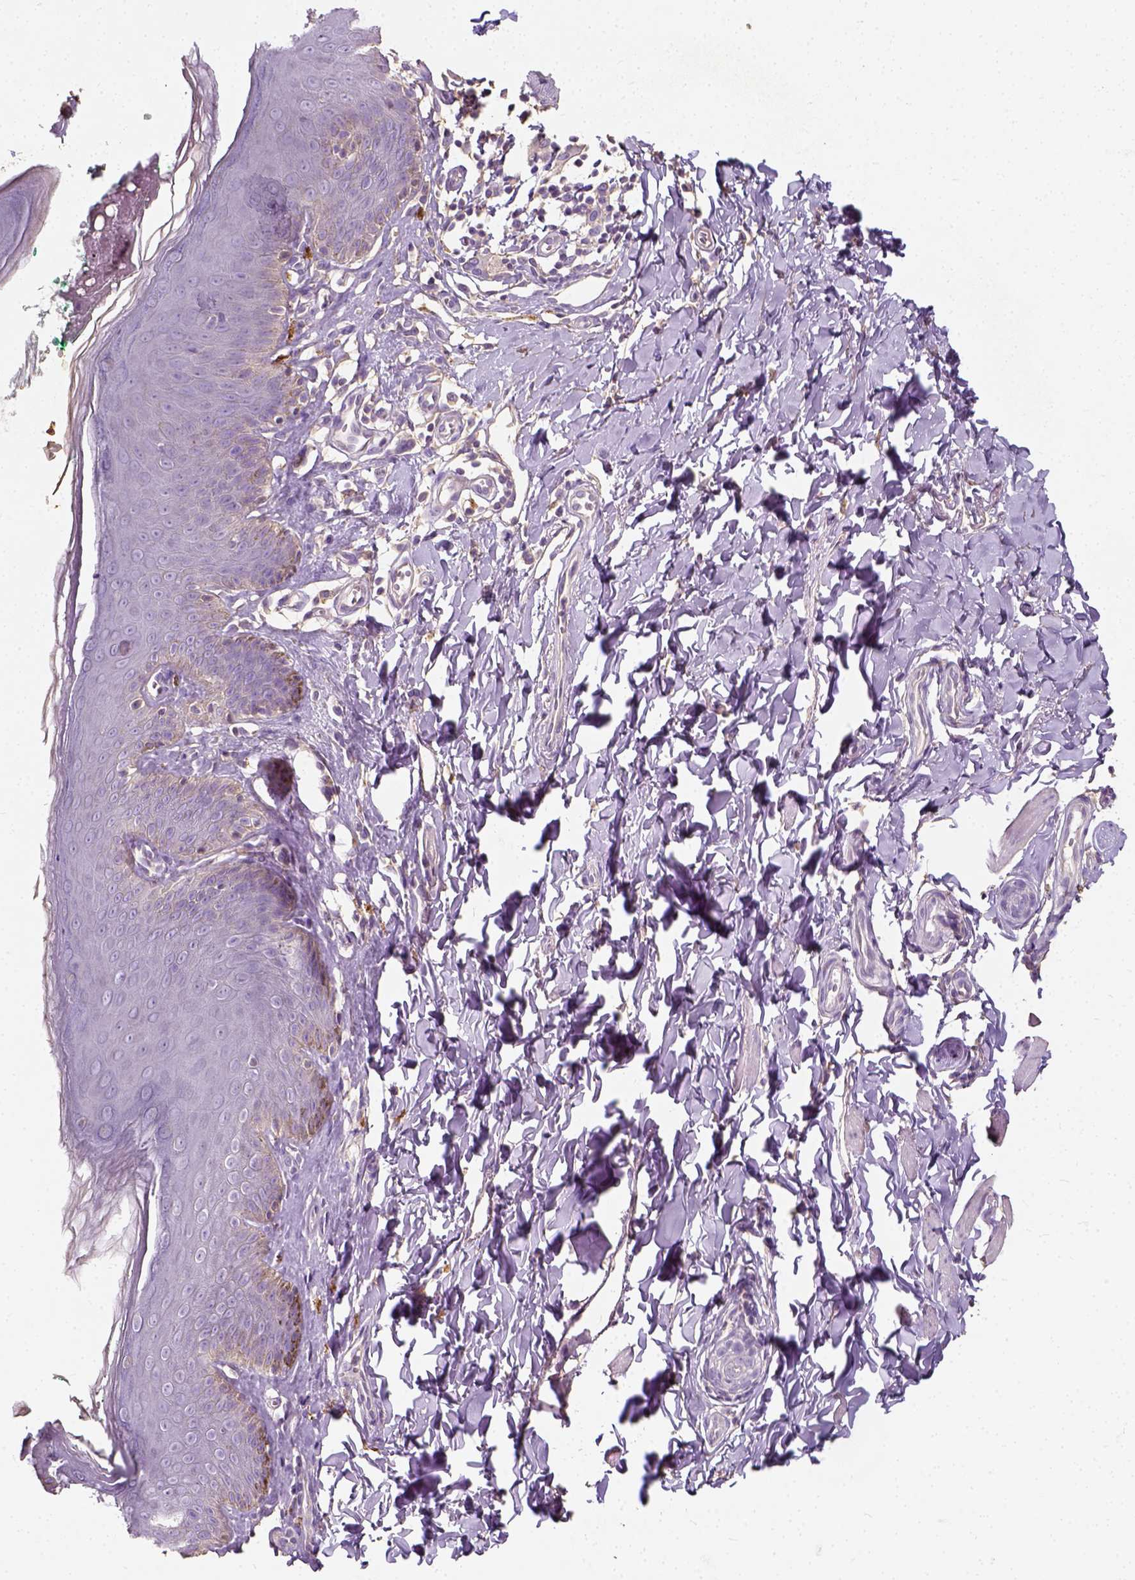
{"staining": {"intensity": "negative", "quantity": "none", "location": "none"}, "tissue": "skin", "cell_type": "Epidermal cells", "image_type": "normal", "snomed": [{"axis": "morphology", "description": "Normal tissue, NOS"}, {"axis": "topography", "description": "Vulva"}, {"axis": "topography", "description": "Peripheral nerve tissue"}], "caption": "Human skin stained for a protein using immunohistochemistry (IHC) reveals no staining in epidermal cells.", "gene": "DHCR24", "patient": {"sex": "female", "age": 66}}